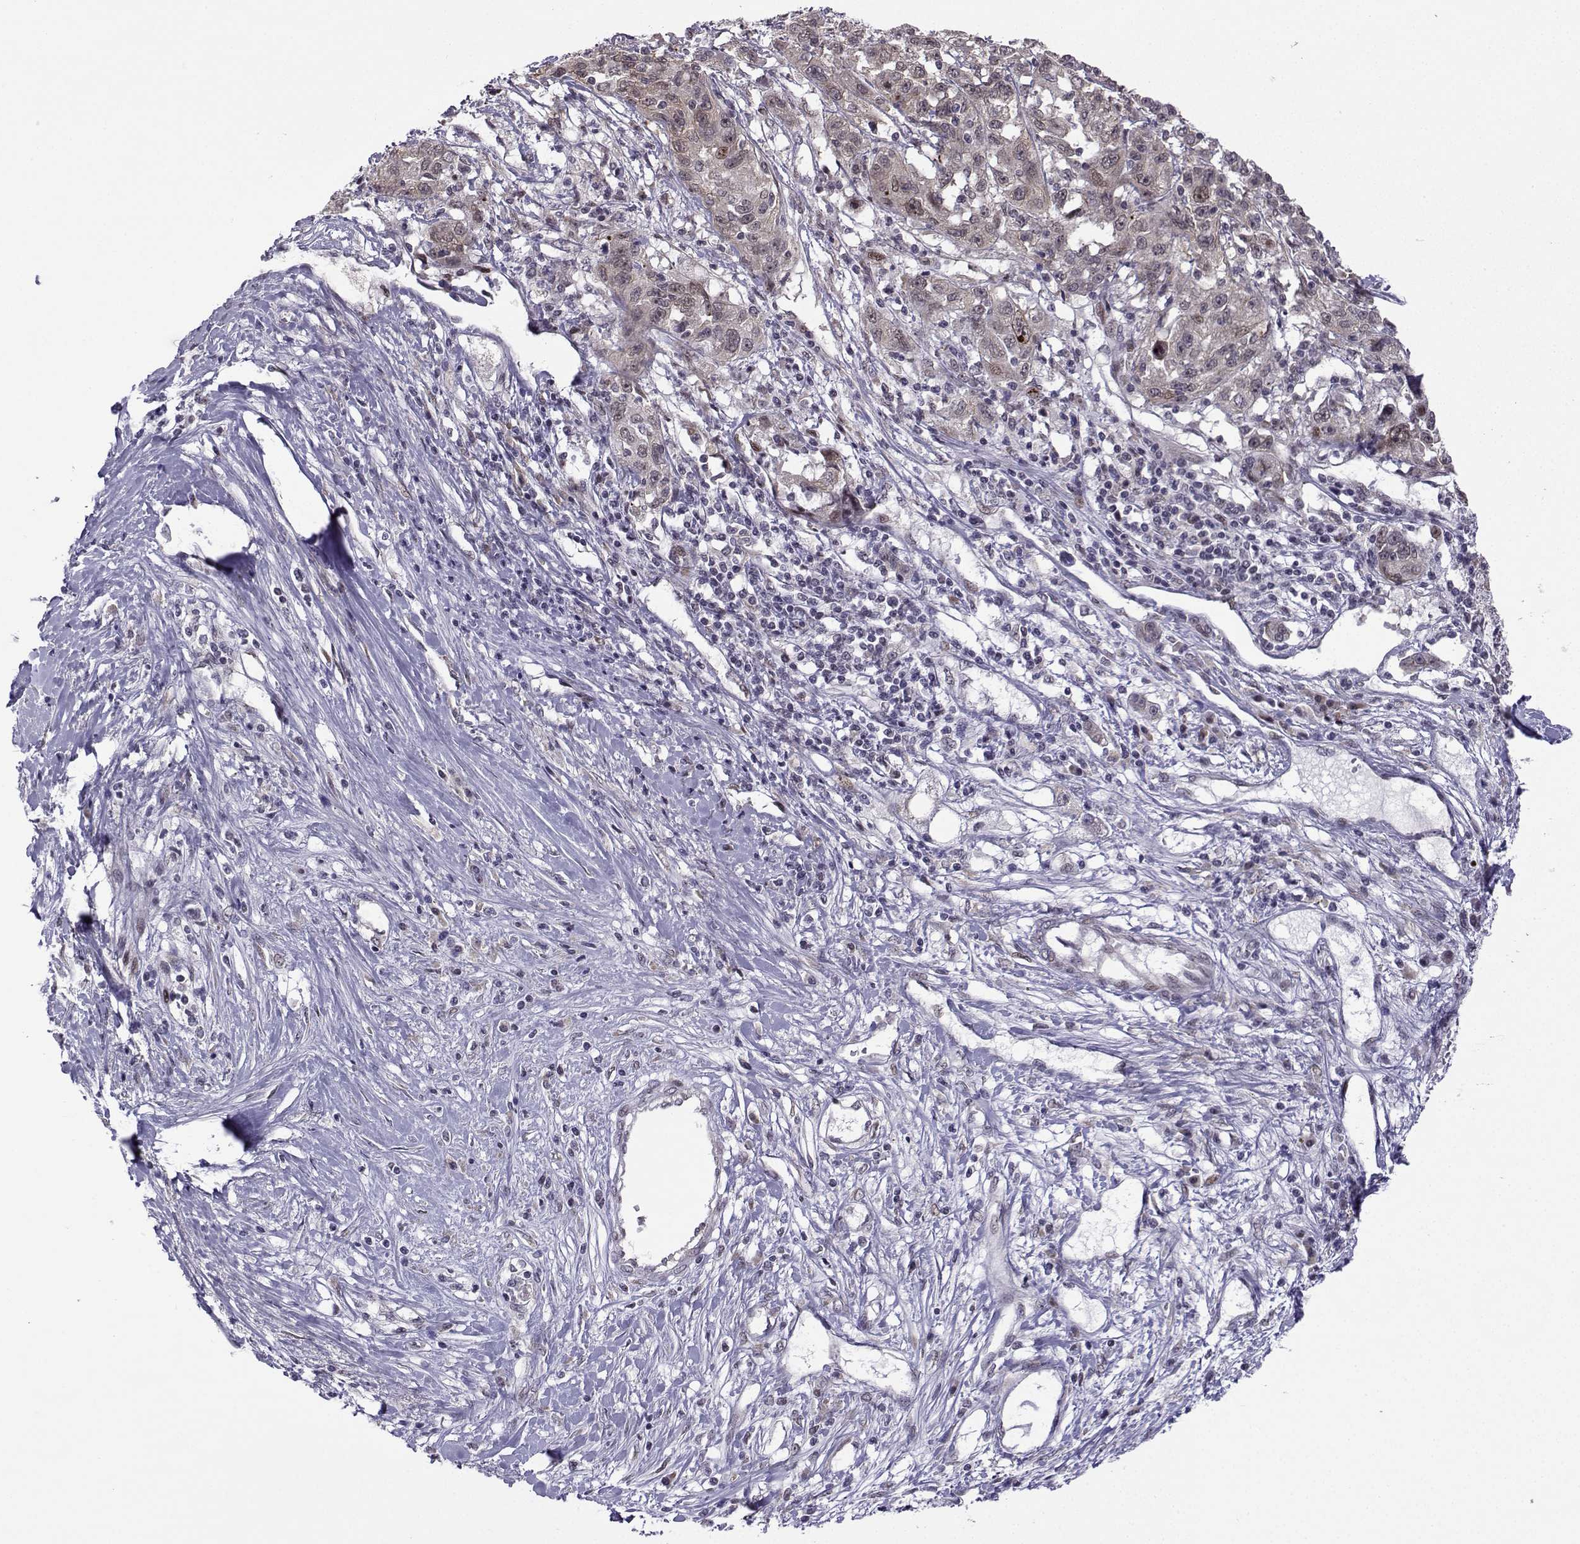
{"staining": {"intensity": "weak", "quantity": "25%-75%", "location": "cytoplasmic/membranous"}, "tissue": "liver cancer", "cell_type": "Tumor cells", "image_type": "cancer", "snomed": [{"axis": "morphology", "description": "Adenocarcinoma, NOS"}, {"axis": "morphology", "description": "Cholangiocarcinoma"}, {"axis": "topography", "description": "Liver"}], "caption": "Cholangiocarcinoma (liver) tissue displays weak cytoplasmic/membranous expression in about 25%-75% of tumor cells Using DAB (brown) and hematoxylin (blue) stains, captured at high magnification using brightfield microscopy.", "gene": "FGF3", "patient": {"sex": "male", "age": 64}}